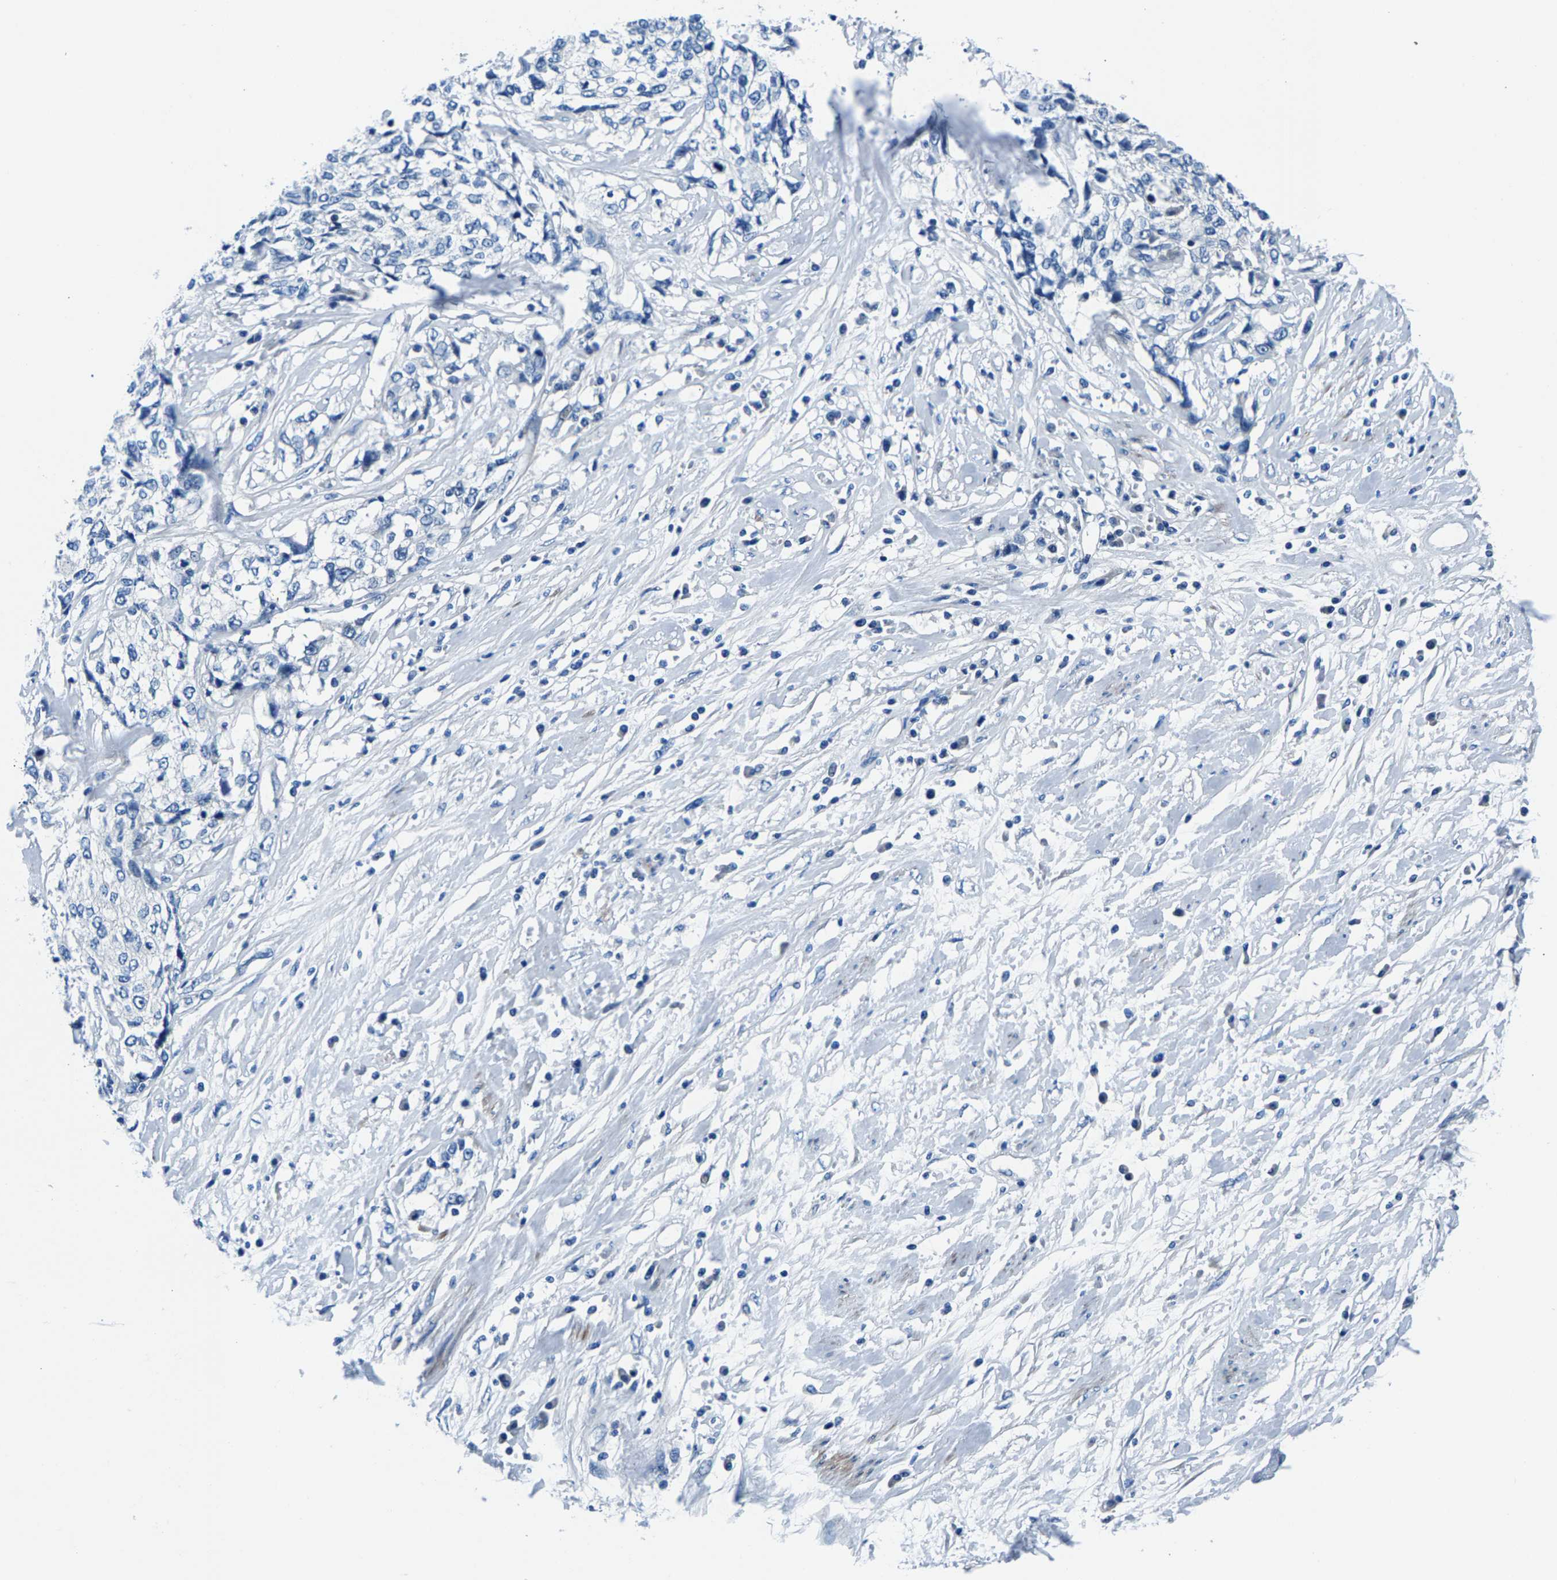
{"staining": {"intensity": "negative", "quantity": "none", "location": "none"}, "tissue": "cervical cancer", "cell_type": "Tumor cells", "image_type": "cancer", "snomed": [{"axis": "morphology", "description": "Squamous cell carcinoma, NOS"}, {"axis": "topography", "description": "Cervix"}], "caption": "Cervical cancer (squamous cell carcinoma) stained for a protein using immunohistochemistry displays no staining tumor cells.", "gene": "CDRT4", "patient": {"sex": "female", "age": 57}}